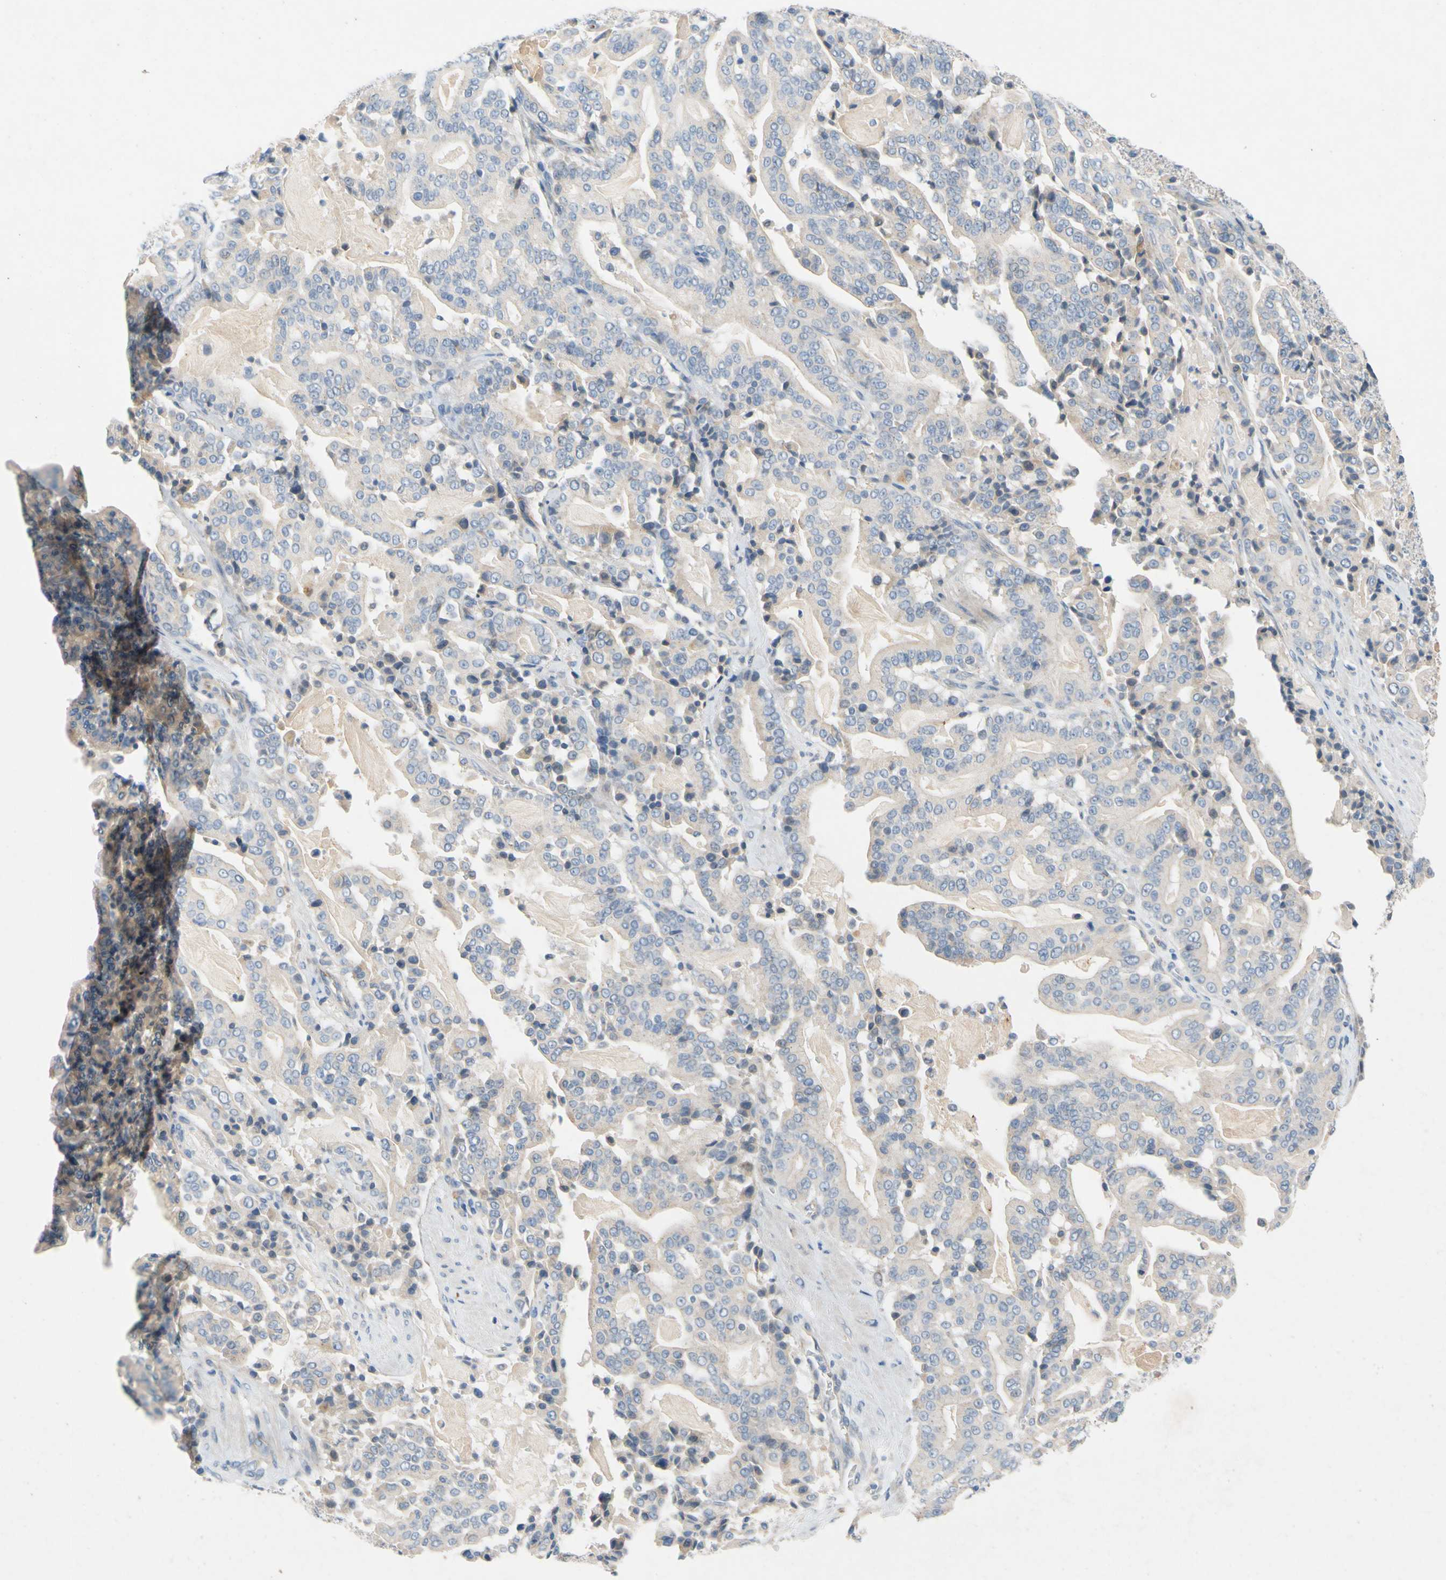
{"staining": {"intensity": "negative", "quantity": "none", "location": "none"}, "tissue": "pancreatic cancer", "cell_type": "Tumor cells", "image_type": "cancer", "snomed": [{"axis": "morphology", "description": "Adenocarcinoma, NOS"}, {"axis": "topography", "description": "Pancreas"}], "caption": "Human pancreatic cancer stained for a protein using immunohistochemistry demonstrates no staining in tumor cells.", "gene": "GASK1B", "patient": {"sex": "male", "age": 63}}